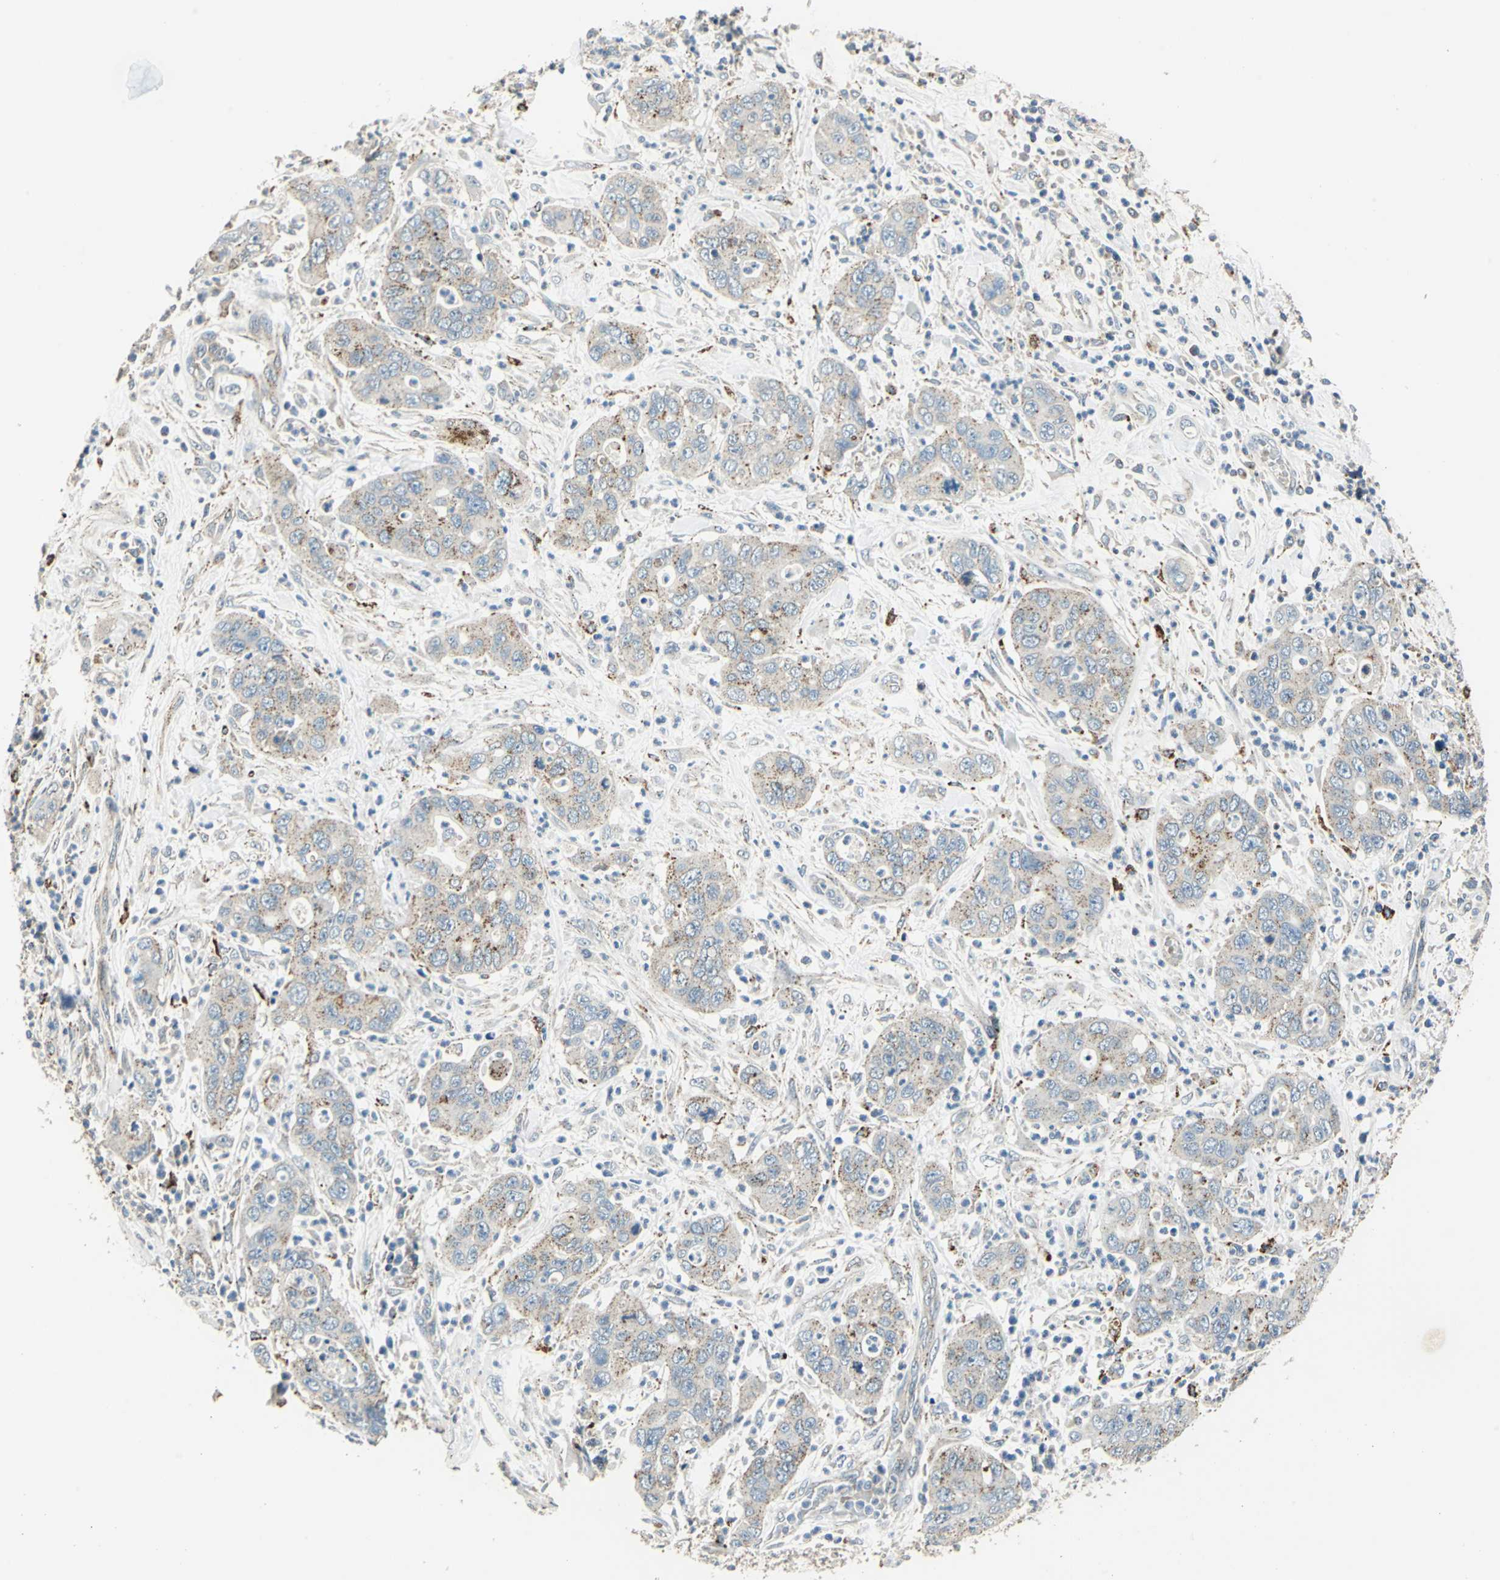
{"staining": {"intensity": "weak", "quantity": "<25%", "location": "cytoplasmic/membranous"}, "tissue": "pancreatic cancer", "cell_type": "Tumor cells", "image_type": "cancer", "snomed": [{"axis": "morphology", "description": "Adenocarcinoma, NOS"}, {"axis": "topography", "description": "Pancreas"}], "caption": "The histopathology image reveals no staining of tumor cells in pancreatic adenocarcinoma.", "gene": "NIT1", "patient": {"sex": "female", "age": 71}}